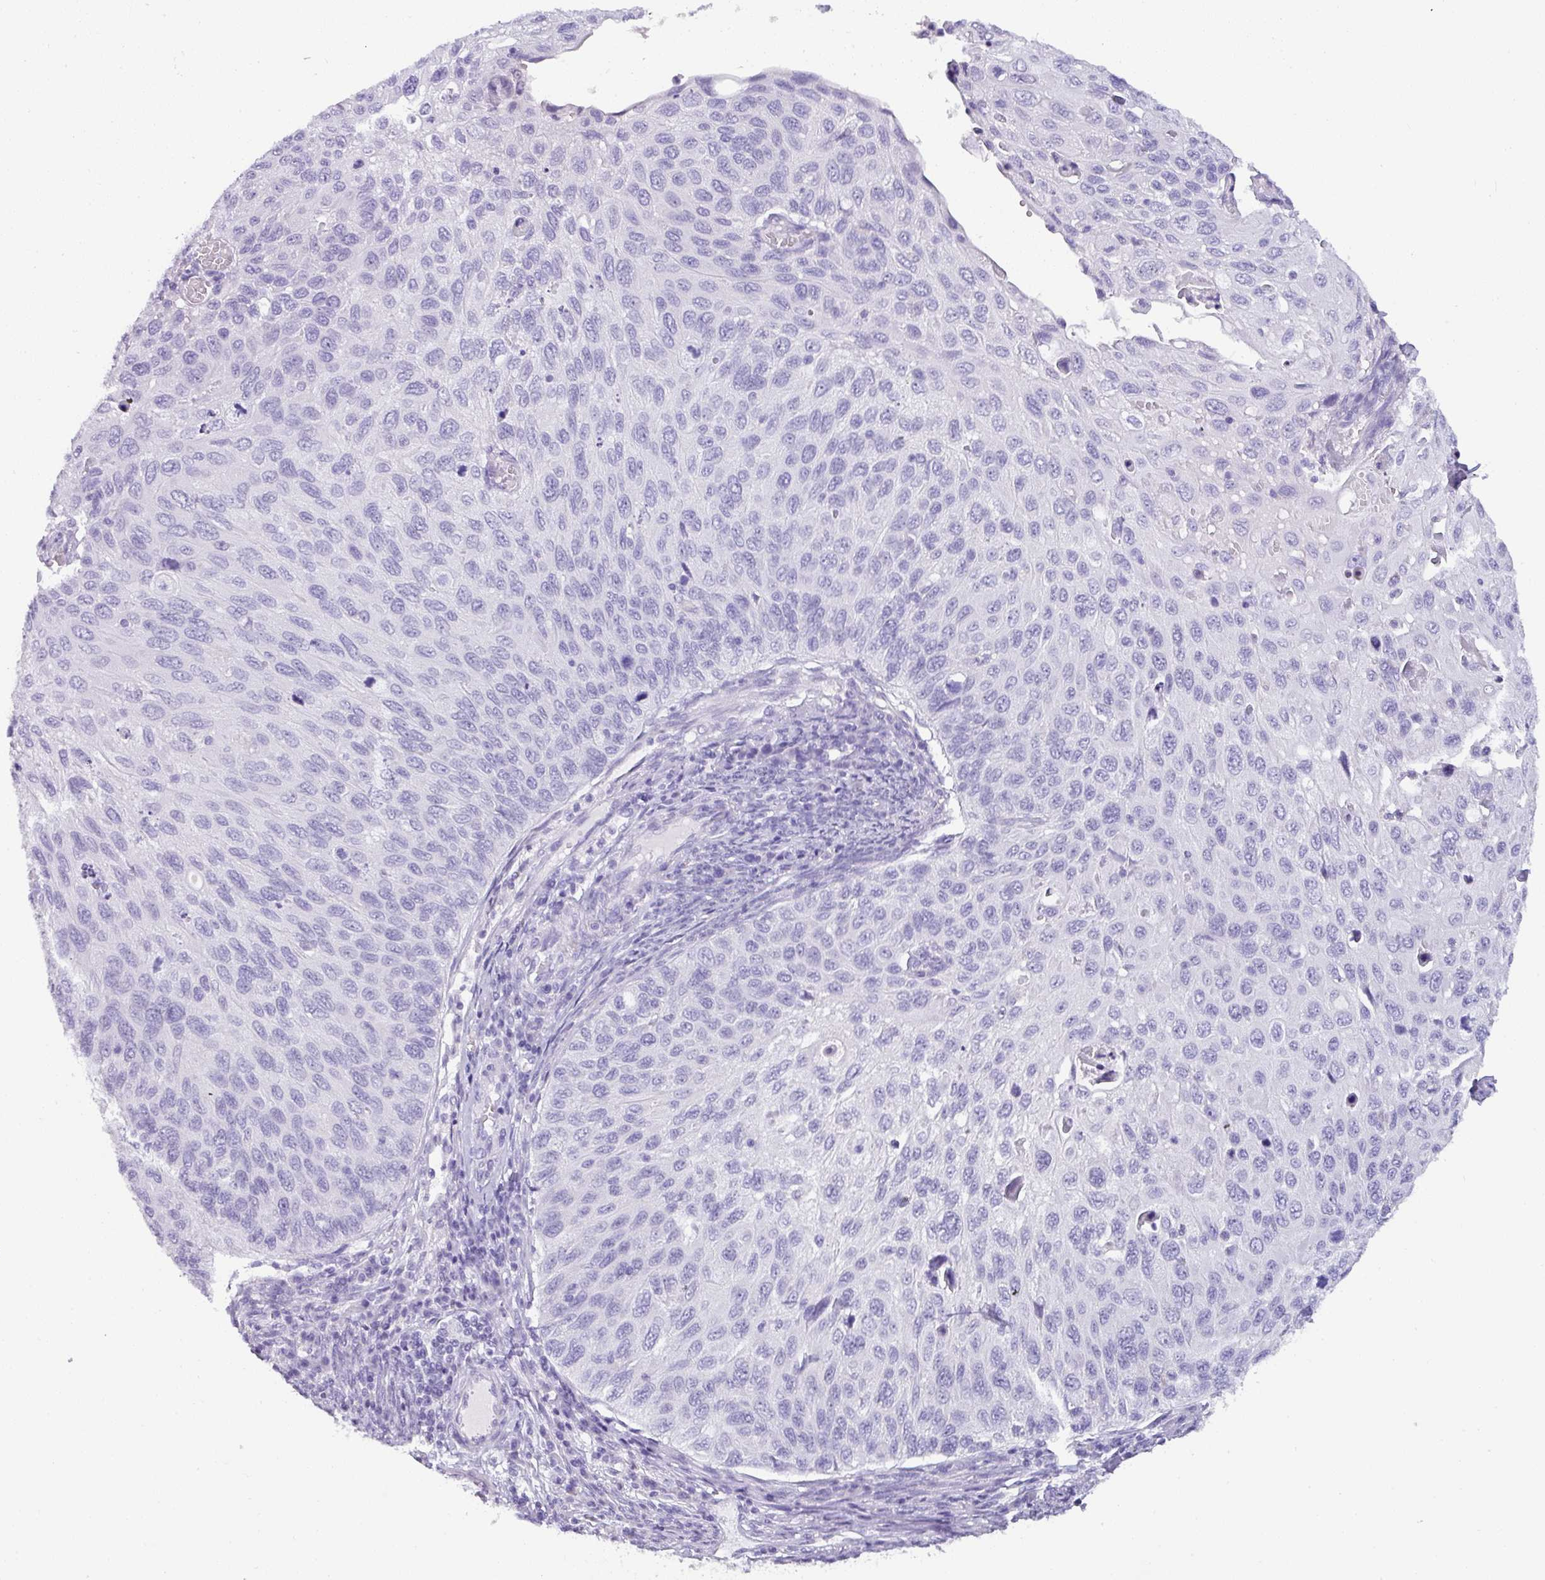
{"staining": {"intensity": "negative", "quantity": "none", "location": "none"}, "tissue": "cervical cancer", "cell_type": "Tumor cells", "image_type": "cancer", "snomed": [{"axis": "morphology", "description": "Squamous cell carcinoma, NOS"}, {"axis": "topography", "description": "Cervix"}], "caption": "High power microscopy image of an immunohistochemistry (IHC) histopathology image of cervical cancer (squamous cell carcinoma), revealing no significant expression in tumor cells.", "gene": "NAPSA", "patient": {"sex": "female", "age": 70}}